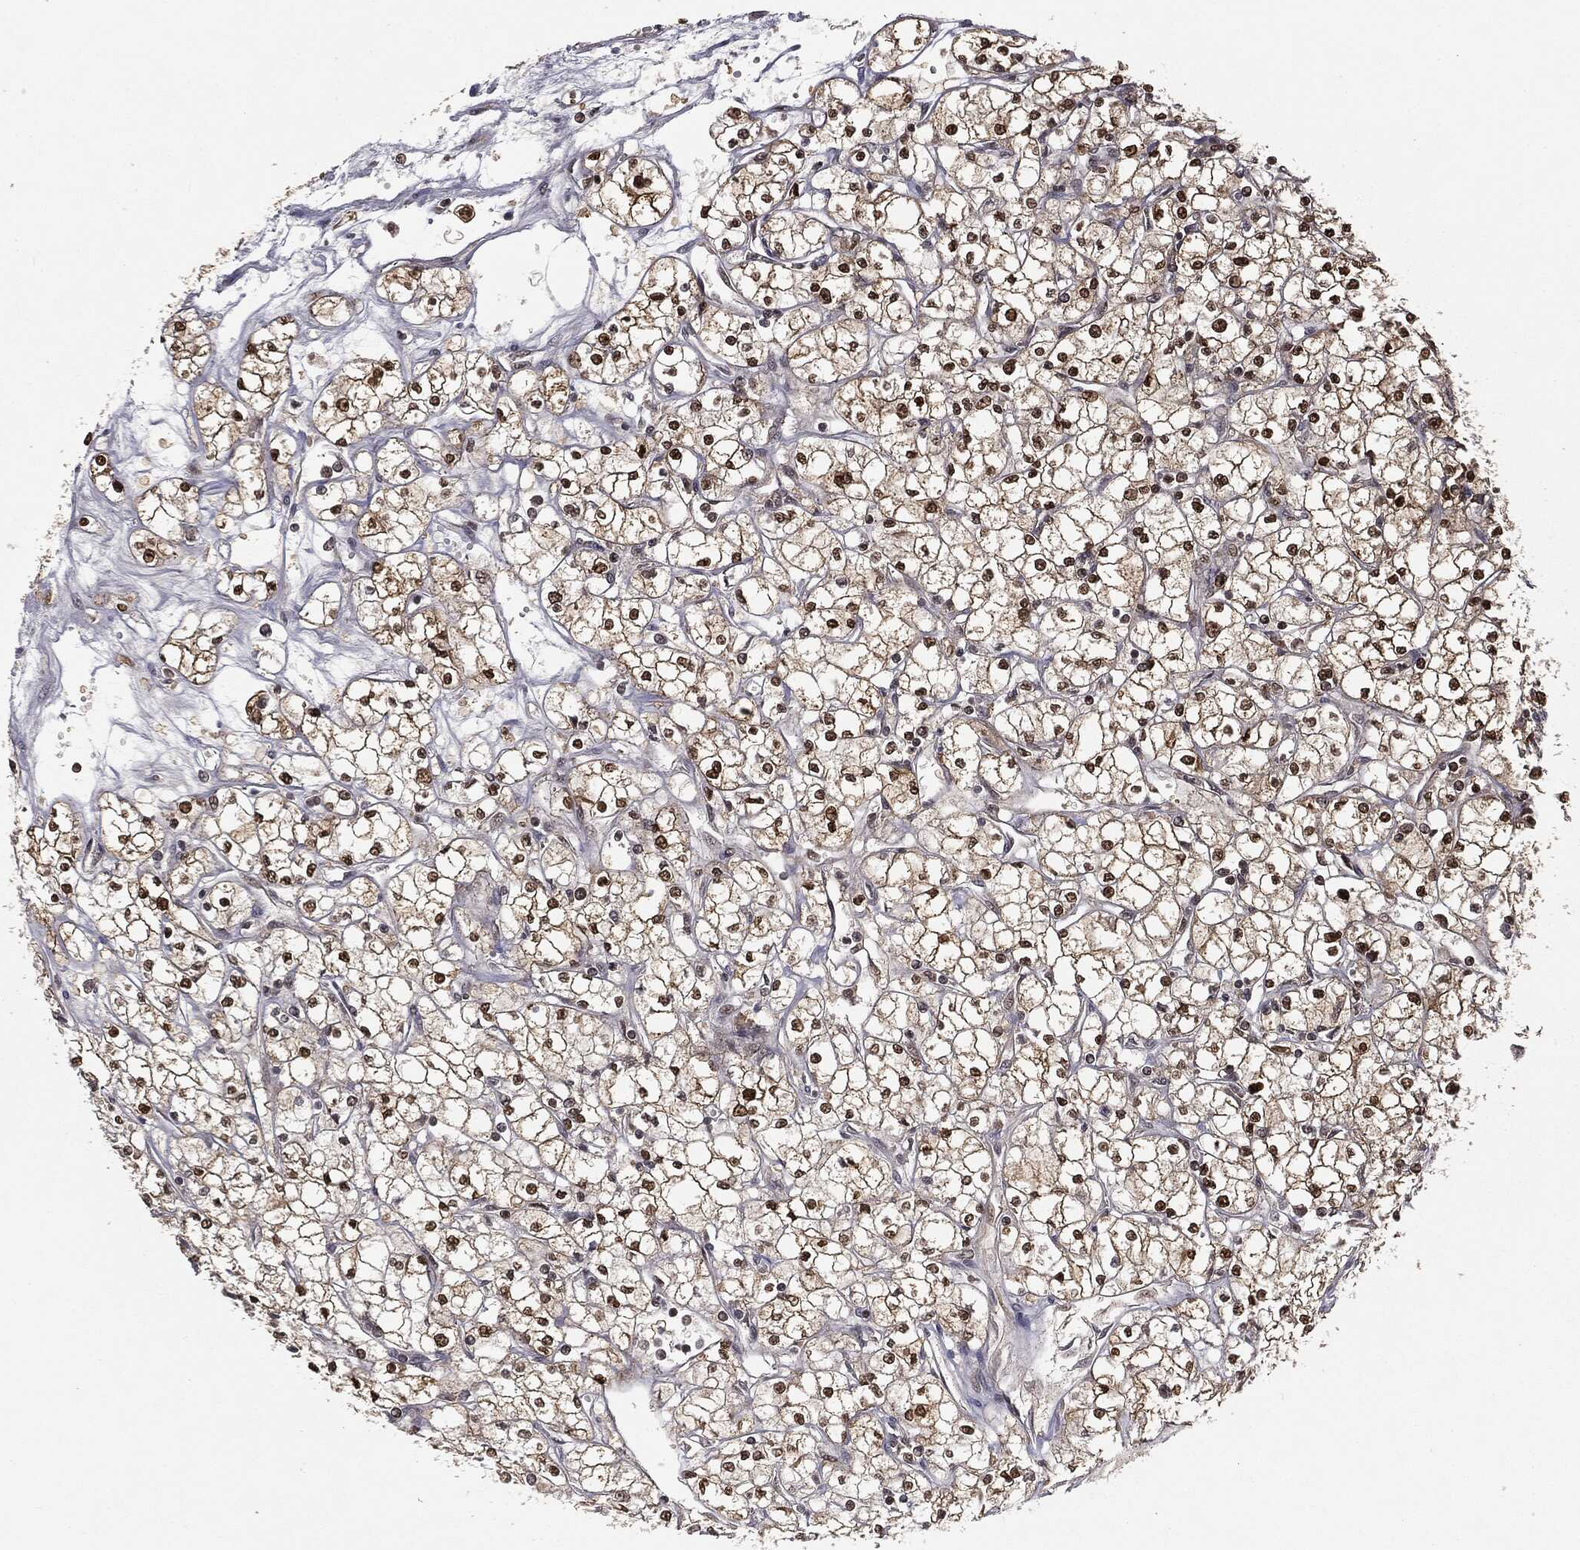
{"staining": {"intensity": "strong", "quantity": ">75%", "location": "cytoplasmic/membranous,nuclear"}, "tissue": "renal cancer", "cell_type": "Tumor cells", "image_type": "cancer", "snomed": [{"axis": "morphology", "description": "Adenocarcinoma, NOS"}, {"axis": "topography", "description": "Kidney"}], "caption": "High-power microscopy captured an immunohistochemistry histopathology image of renal cancer (adenocarcinoma), revealing strong cytoplasmic/membranous and nuclear expression in approximately >75% of tumor cells.", "gene": "ZNHIT6", "patient": {"sex": "male", "age": 67}}